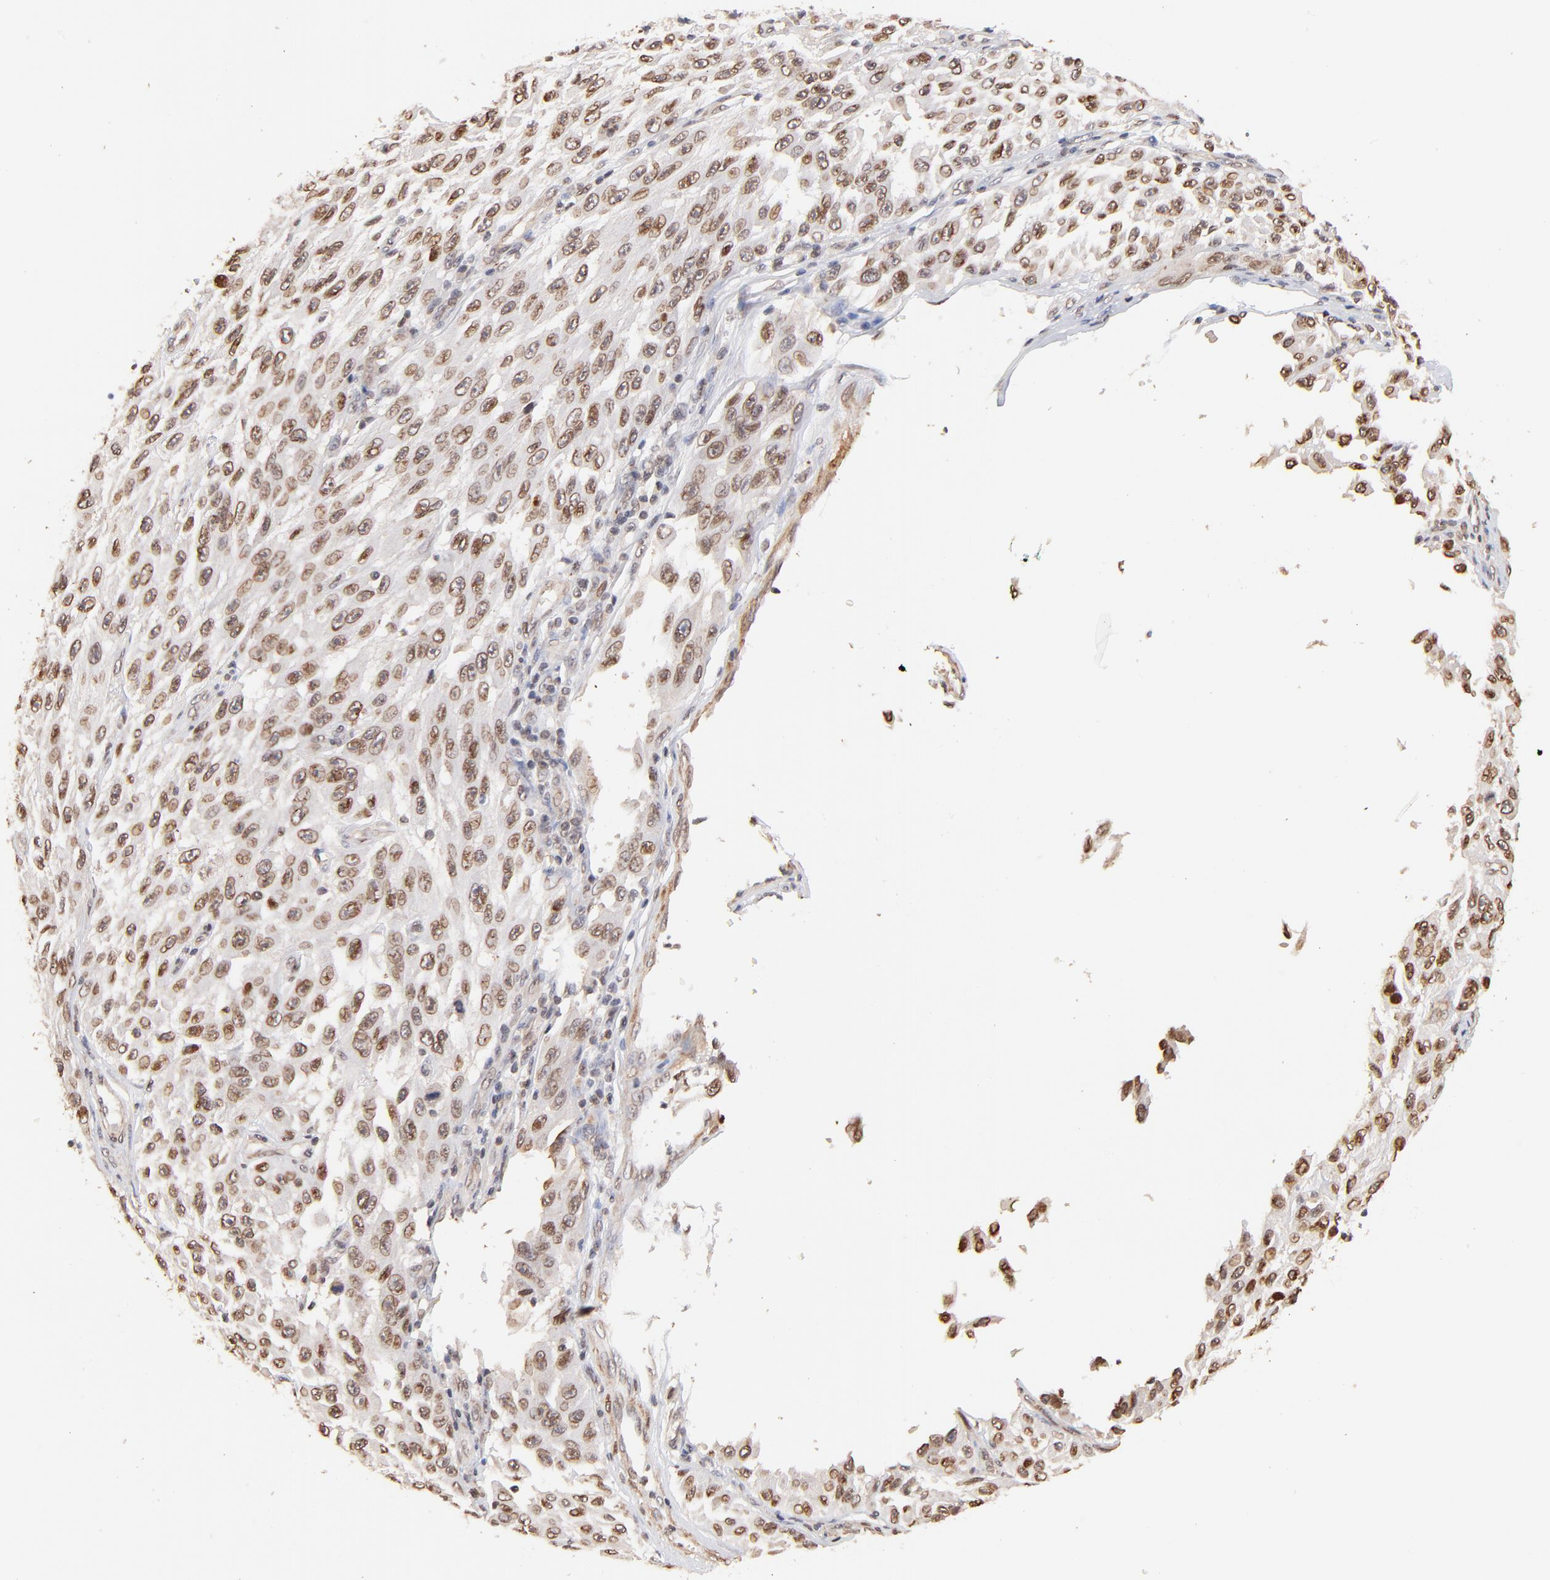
{"staining": {"intensity": "weak", "quantity": "25%-75%", "location": "cytoplasmic/membranous,nuclear"}, "tissue": "melanoma", "cell_type": "Tumor cells", "image_type": "cancer", "snomed": [{"axis": "morphology", "description": "Malignant melanoma, NOS"}, {"axis": "topography", "description": "Skin"}], "caption": "A brown stain labels weak cytoplasmic/membranous and nuclear staining of a protein in human melanoma tumor cells.", "gene": "ZFP92", "patient": {"sex": "male", "age": 30}}